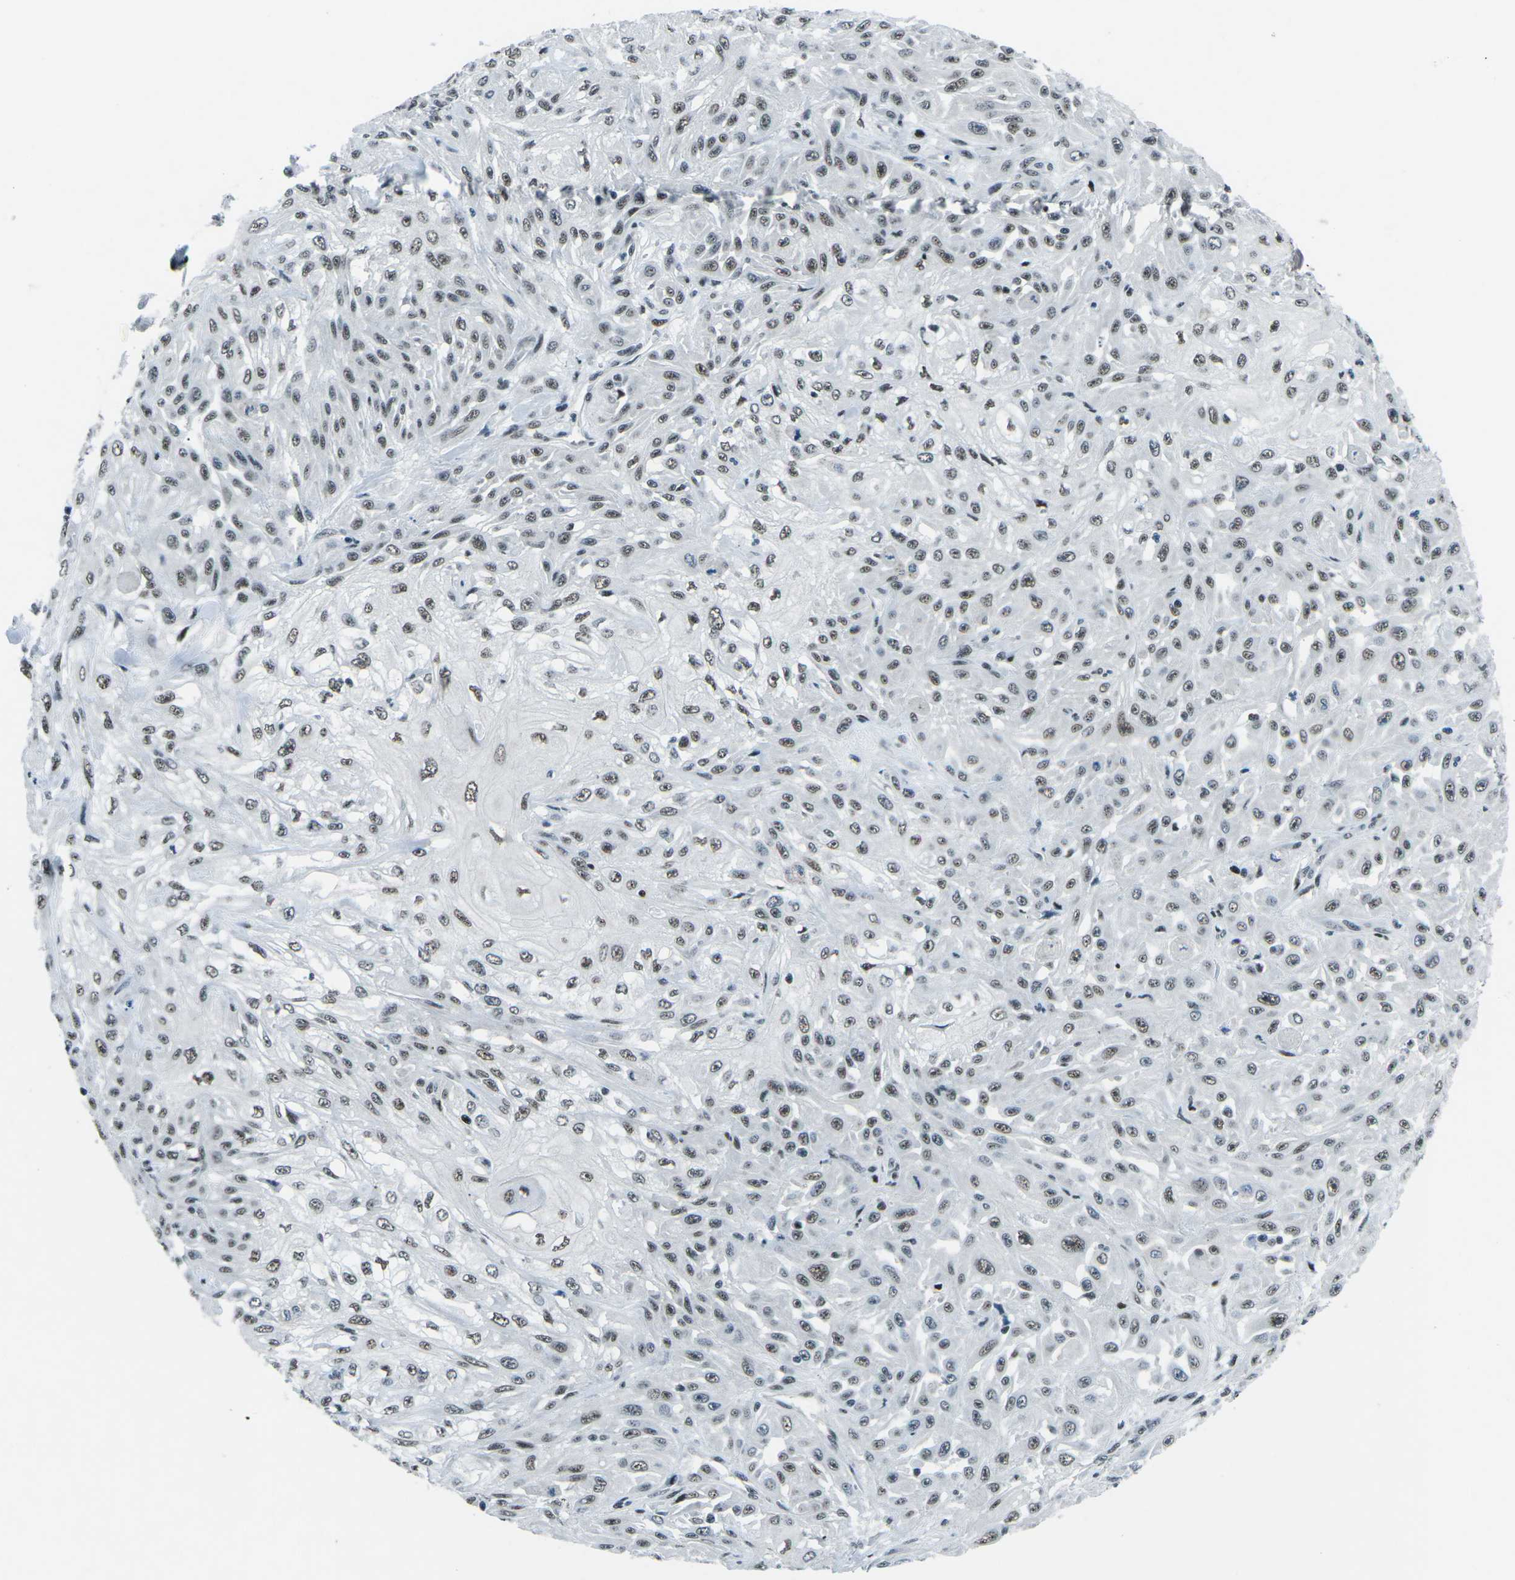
{"staining": {"intensity": "weak", "quantity": ">75%", "location": "nuclear"}, "tissue": "skin cancer", "cell_type": "Tumor cells", "image_type": "cancer", "snomed": [{"axis": "morphology", "description": "Squamous cell carcinoma, NOS"}, {"axis": "morphology", "description": "Squamous cell carcinoma, metastatic, NOS"}, {"axis": "topography", "description": "Skin"}, {"axis": "topography", "description": "Lymph node"}], "caption": "A low amount of weak nuclear expression is seen in about >75% of tumor cells in skin squamous cell carcinoma tissue.", "gene": "RBL2", "patient": {"sex": "male", "age": 75}}